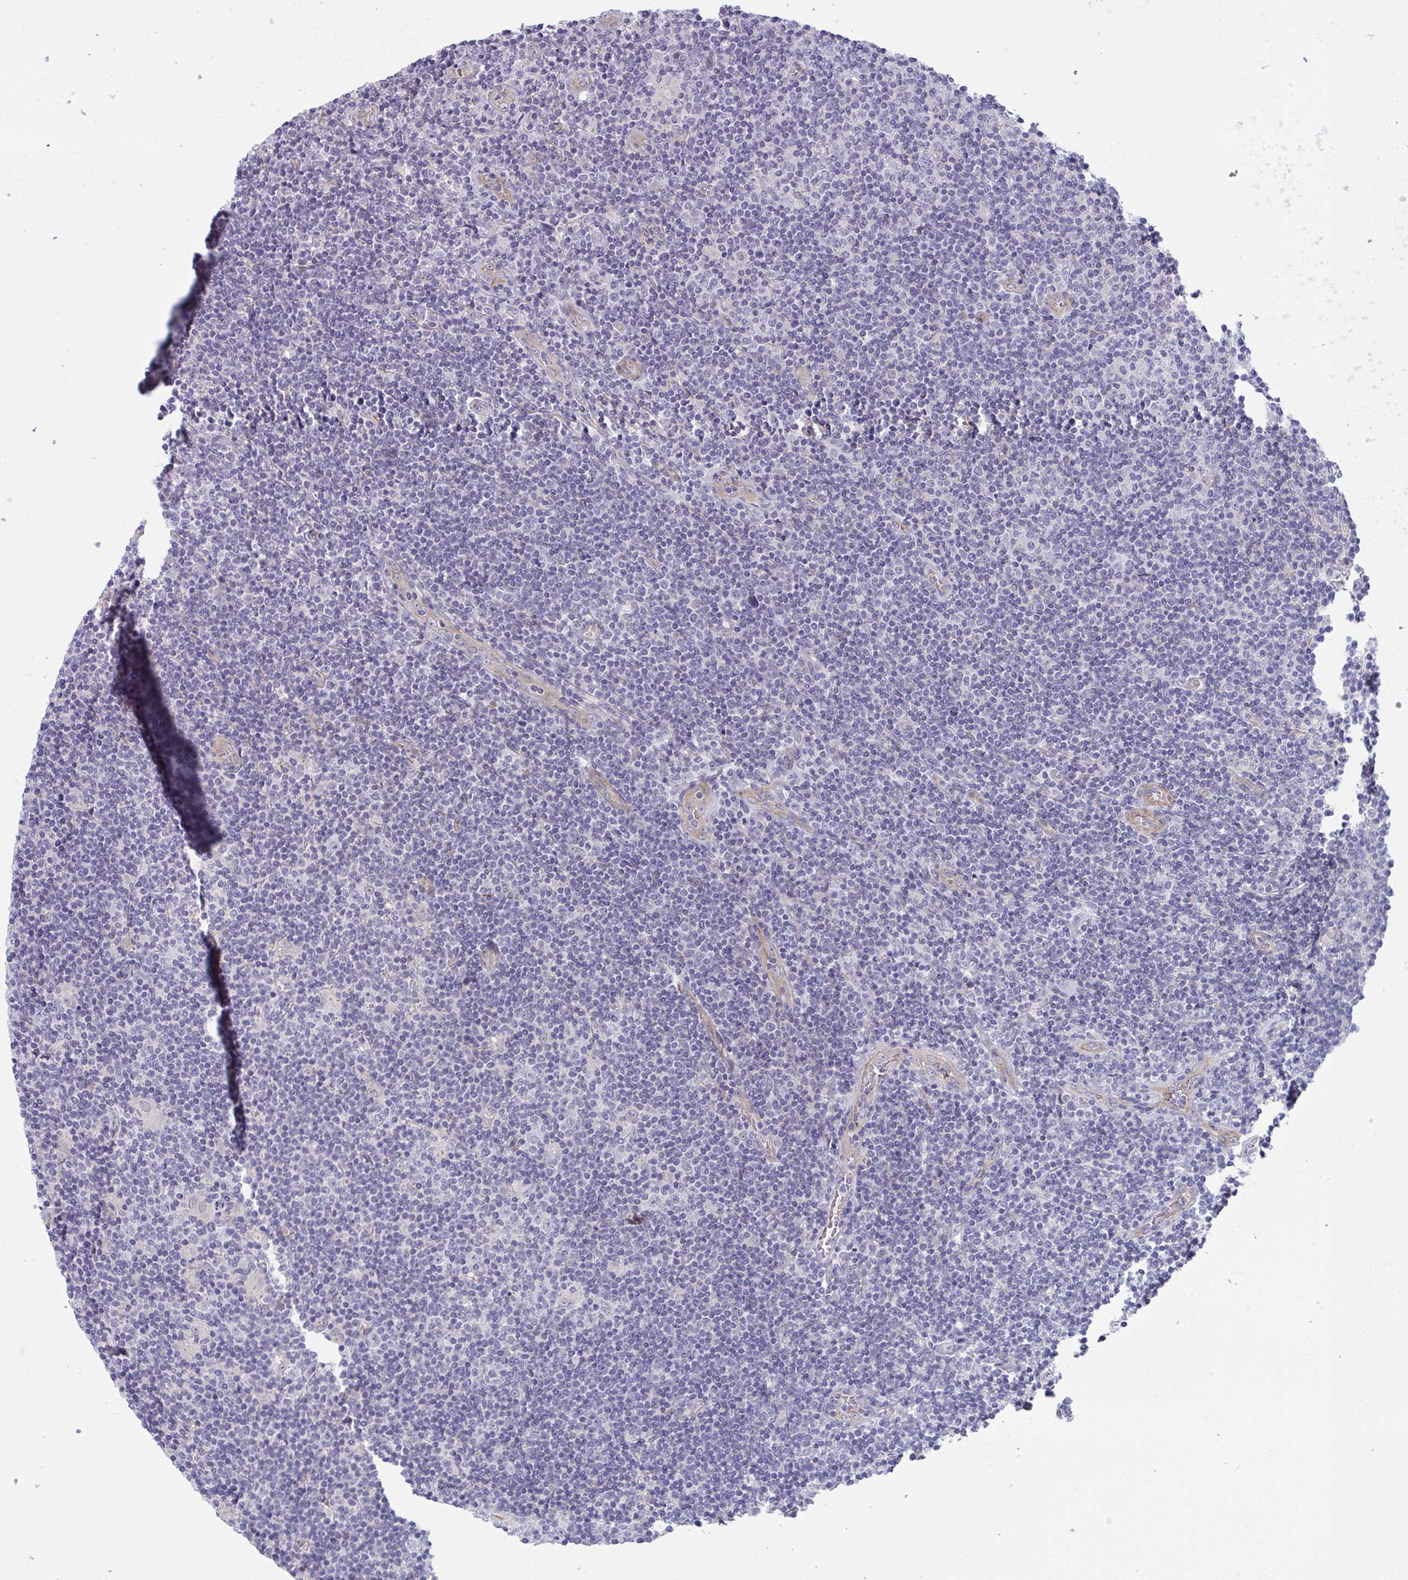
{"staining": {"intensity": "negative", "quantity": "none", "location": "none"}, "tissue": "lymphoma", "cell_type": "Tumor cells", "image_type": "cancer", "snomed": [{"axis": "morphology", "description": "Hodgkin's disease, NOS"}, {"axis": "topography", "description": "Lymph node"}], "caption": "An immunohistochemistry histopathology image of lymphoma is shown. There is no staining in tumor cells of lymphoma.", "gene": "MYL12A", "patient": {"sex": "male", "age": 40}}